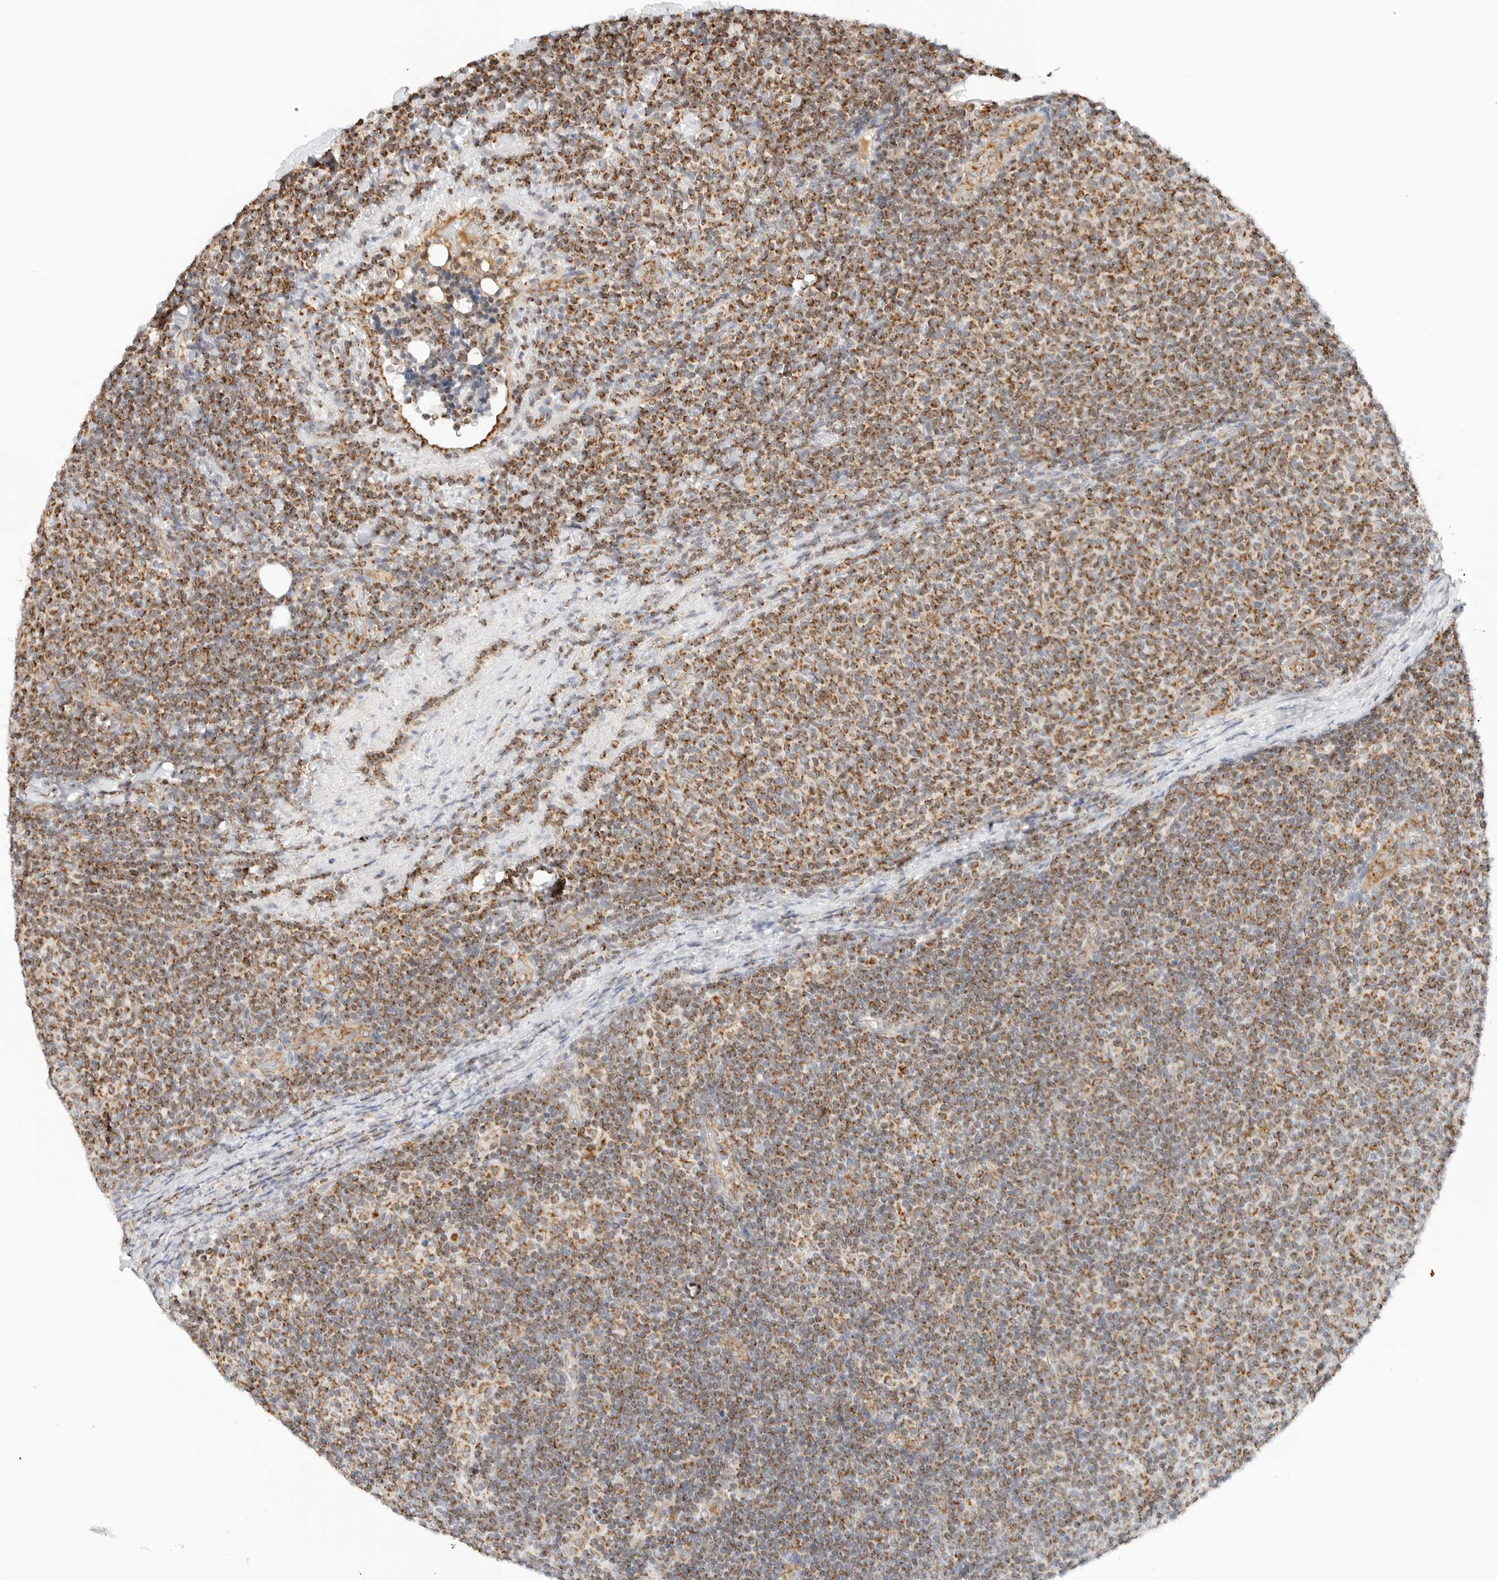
{"staining": {"intensity": "moderate", "quantity": ">75%", "location": "cytoplasmic/membranous"}, "tissue": "lymphoma", "cell_type": "Tumor cells", "image_type": "cancer", "snomed": [{"axis": "morphology", "description": "Malignant lymphoma, non-Hodgkin's type, Low grade"}, {"axis": "topography", "description": "Lymph node"}], "caption": "DAB immunohistochemical staining of human low-grade malignant lymphoma, non-Hodgkin's type displays moderate cytoplasmic/membranous protein staining in about >75% of tumor cells.", "gene": "RC3H1", "patient": {"sex": "male", "age": 66}}